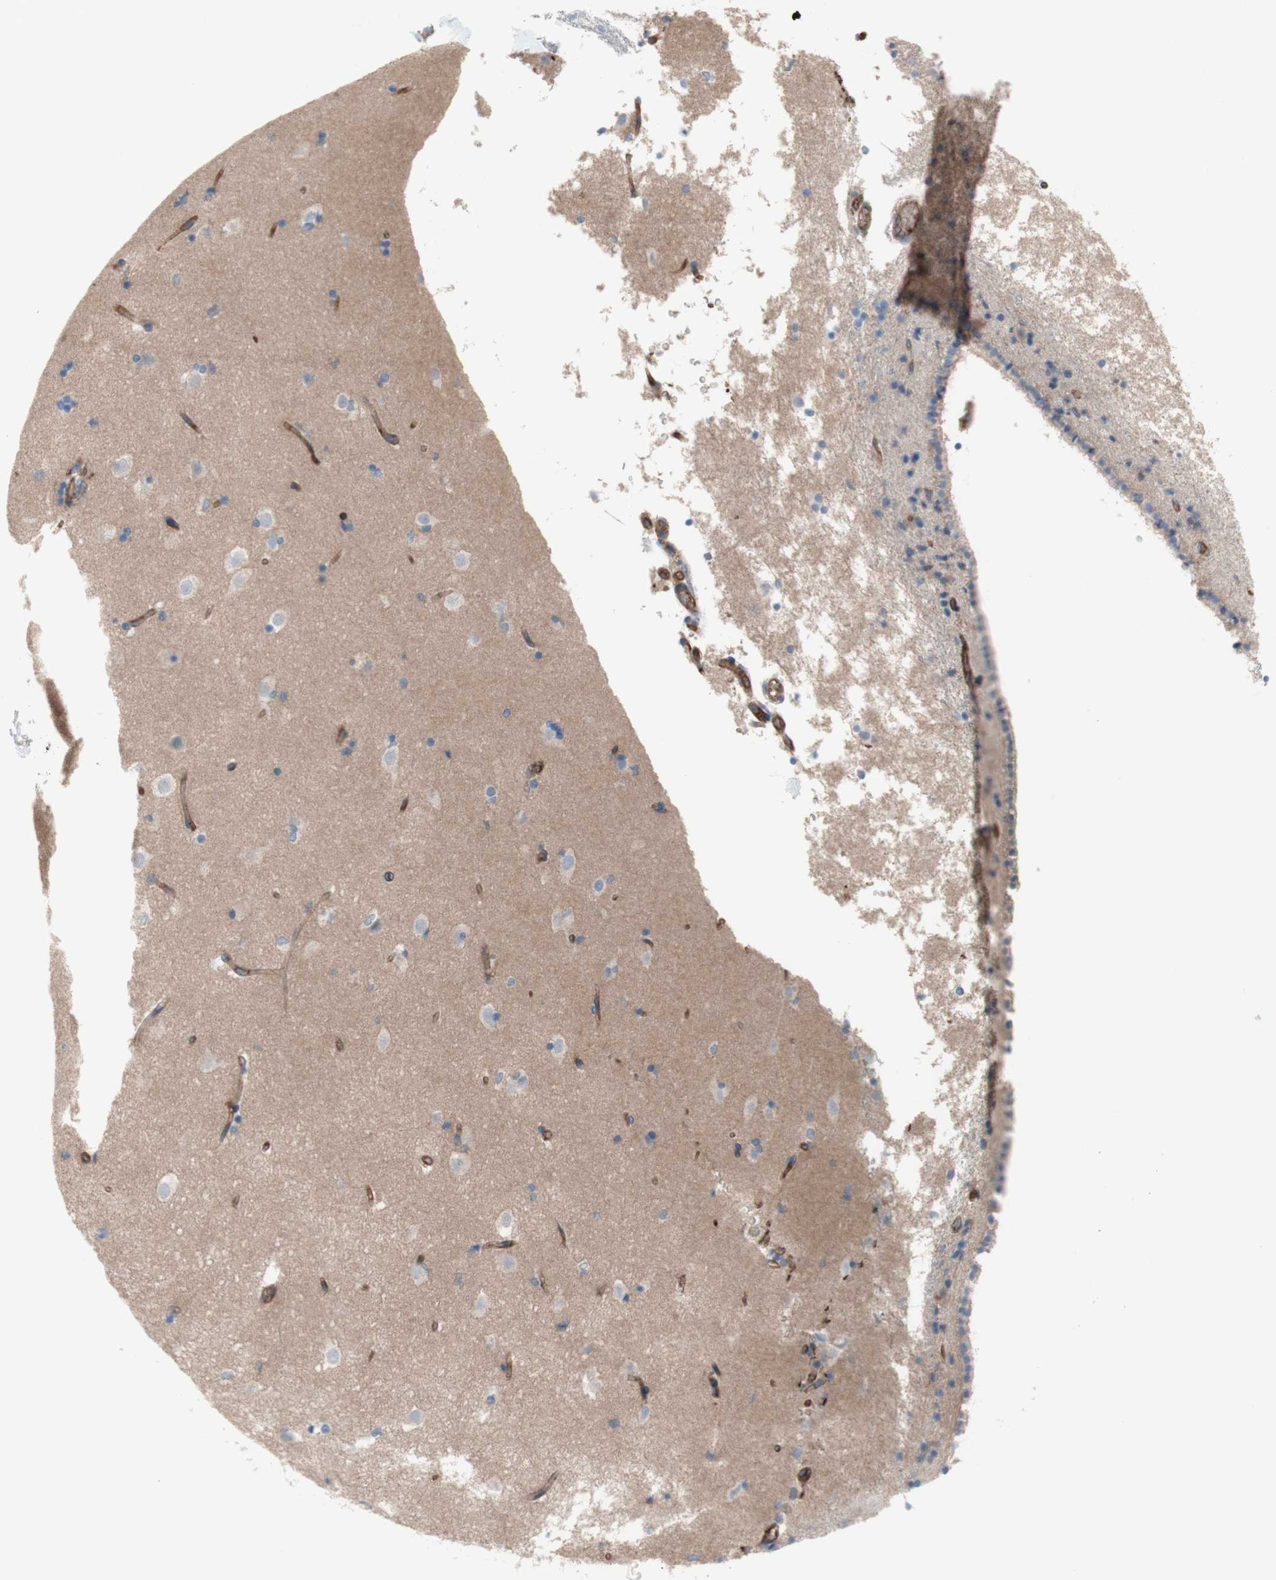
{"staining": {"intensity": "negative", "quantity": "none", "location": "none"}, "tissue": "caudate", "cell_type": "Glial cells", "image_type": "normal", "snomed": [{"axis": "morphology", "description": "Normal tissue, NOS"}, {"axis": "topography", "description": "Lateral ventricle wall"}], "caption": "Caudate was stained to show a protein in brown. There is no significant positivity in glial cells. (DAB (3,3'-diaminobenzidine) immunohistochemistry (IHC) with hematoxylin counter stain).", "gene": "CD46", "patient": {"sex": "female", "age": 19}}